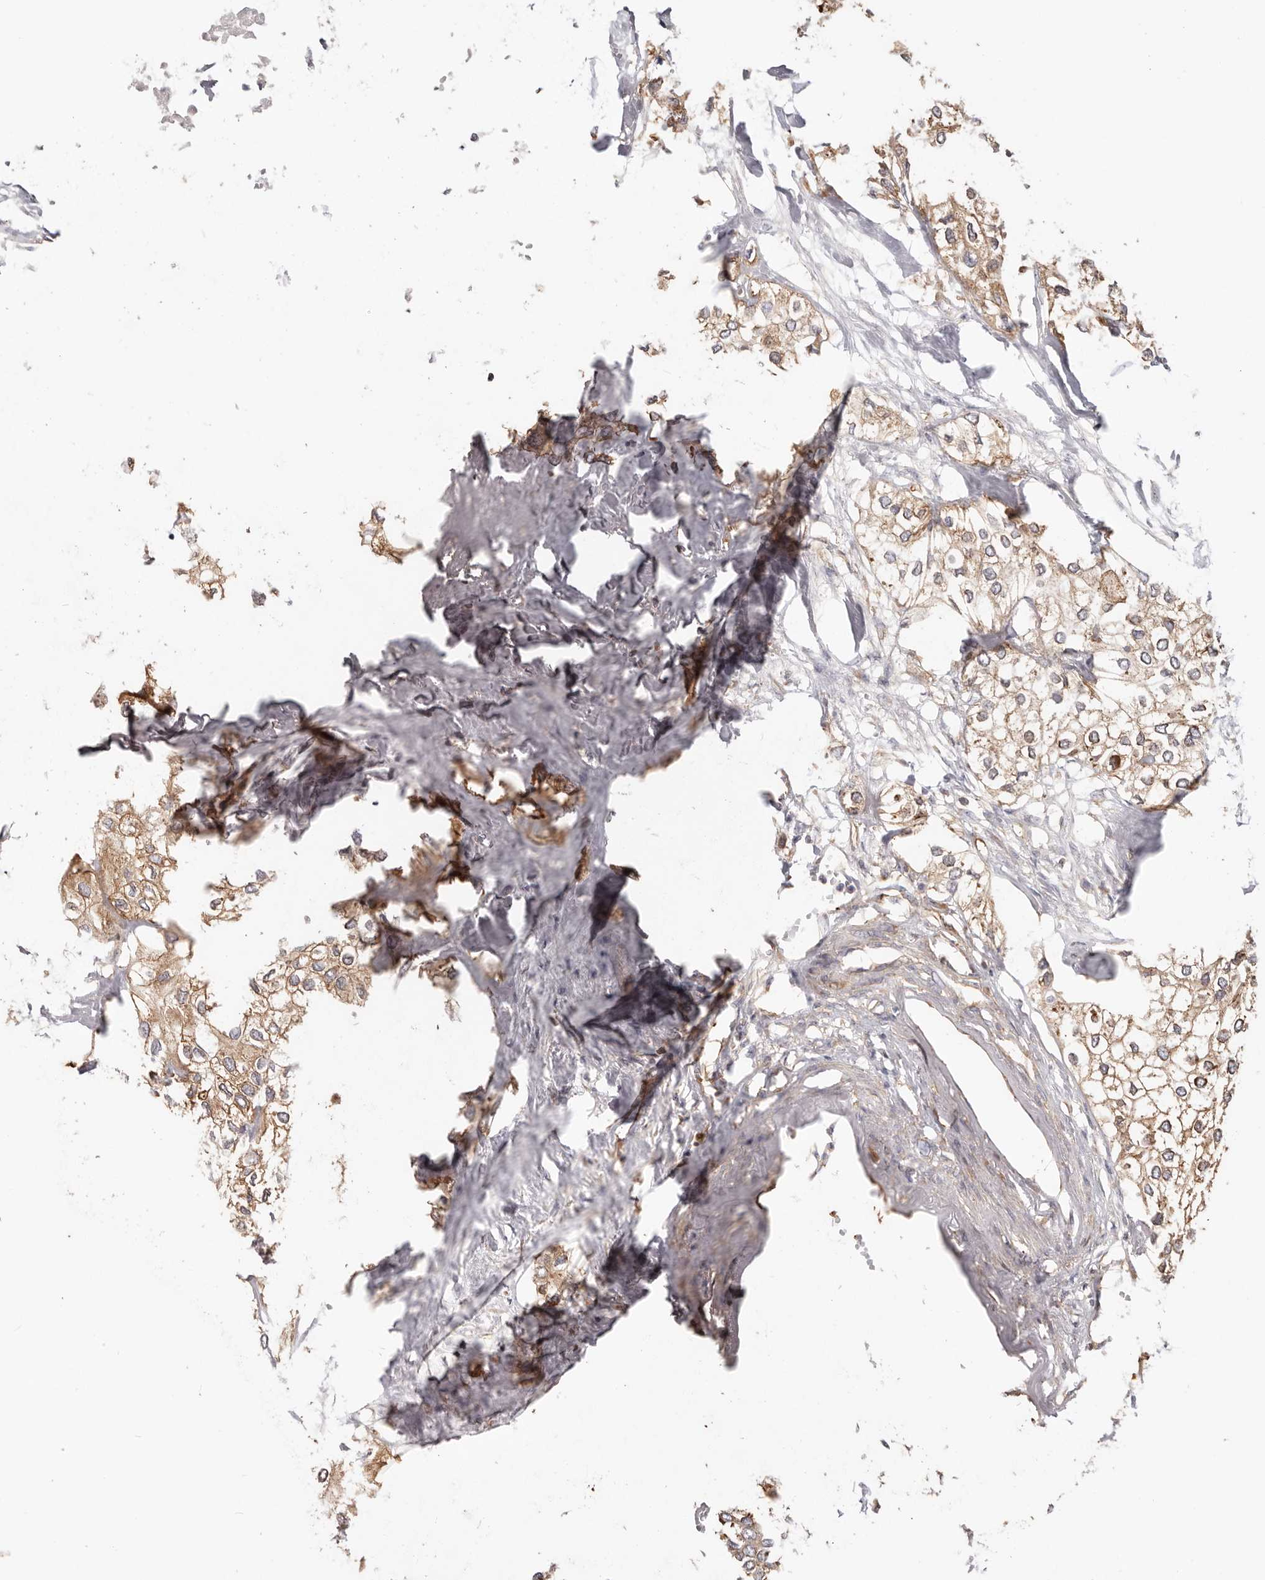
{"staining": {"intensity": "moderate", "quantity": ">75%", "location": "cytoplasmic/membranous"}, "tissue": "urothelial cancer", "cell_type": "Tumor cells", "image_type": "cancer", "snomed": [{"axis": "morphology", "description": "Urothelial carcinoma, High grade"}, {"axis": "topography", "description": "Urinary bladder"}], "caption": "Immunohistochemistry histopathology image of neoplastic tissue: human high-grade urothelial carcinoma stained using IHC reveals medium levels of moderate protein expression localized specifically in the cytoplasmic/membranous of tumor cells, appearing as a cytoplasmic/membranous brown color.", "gene": "EPRS1", "patient": {"sex": "male", "age": 64}}